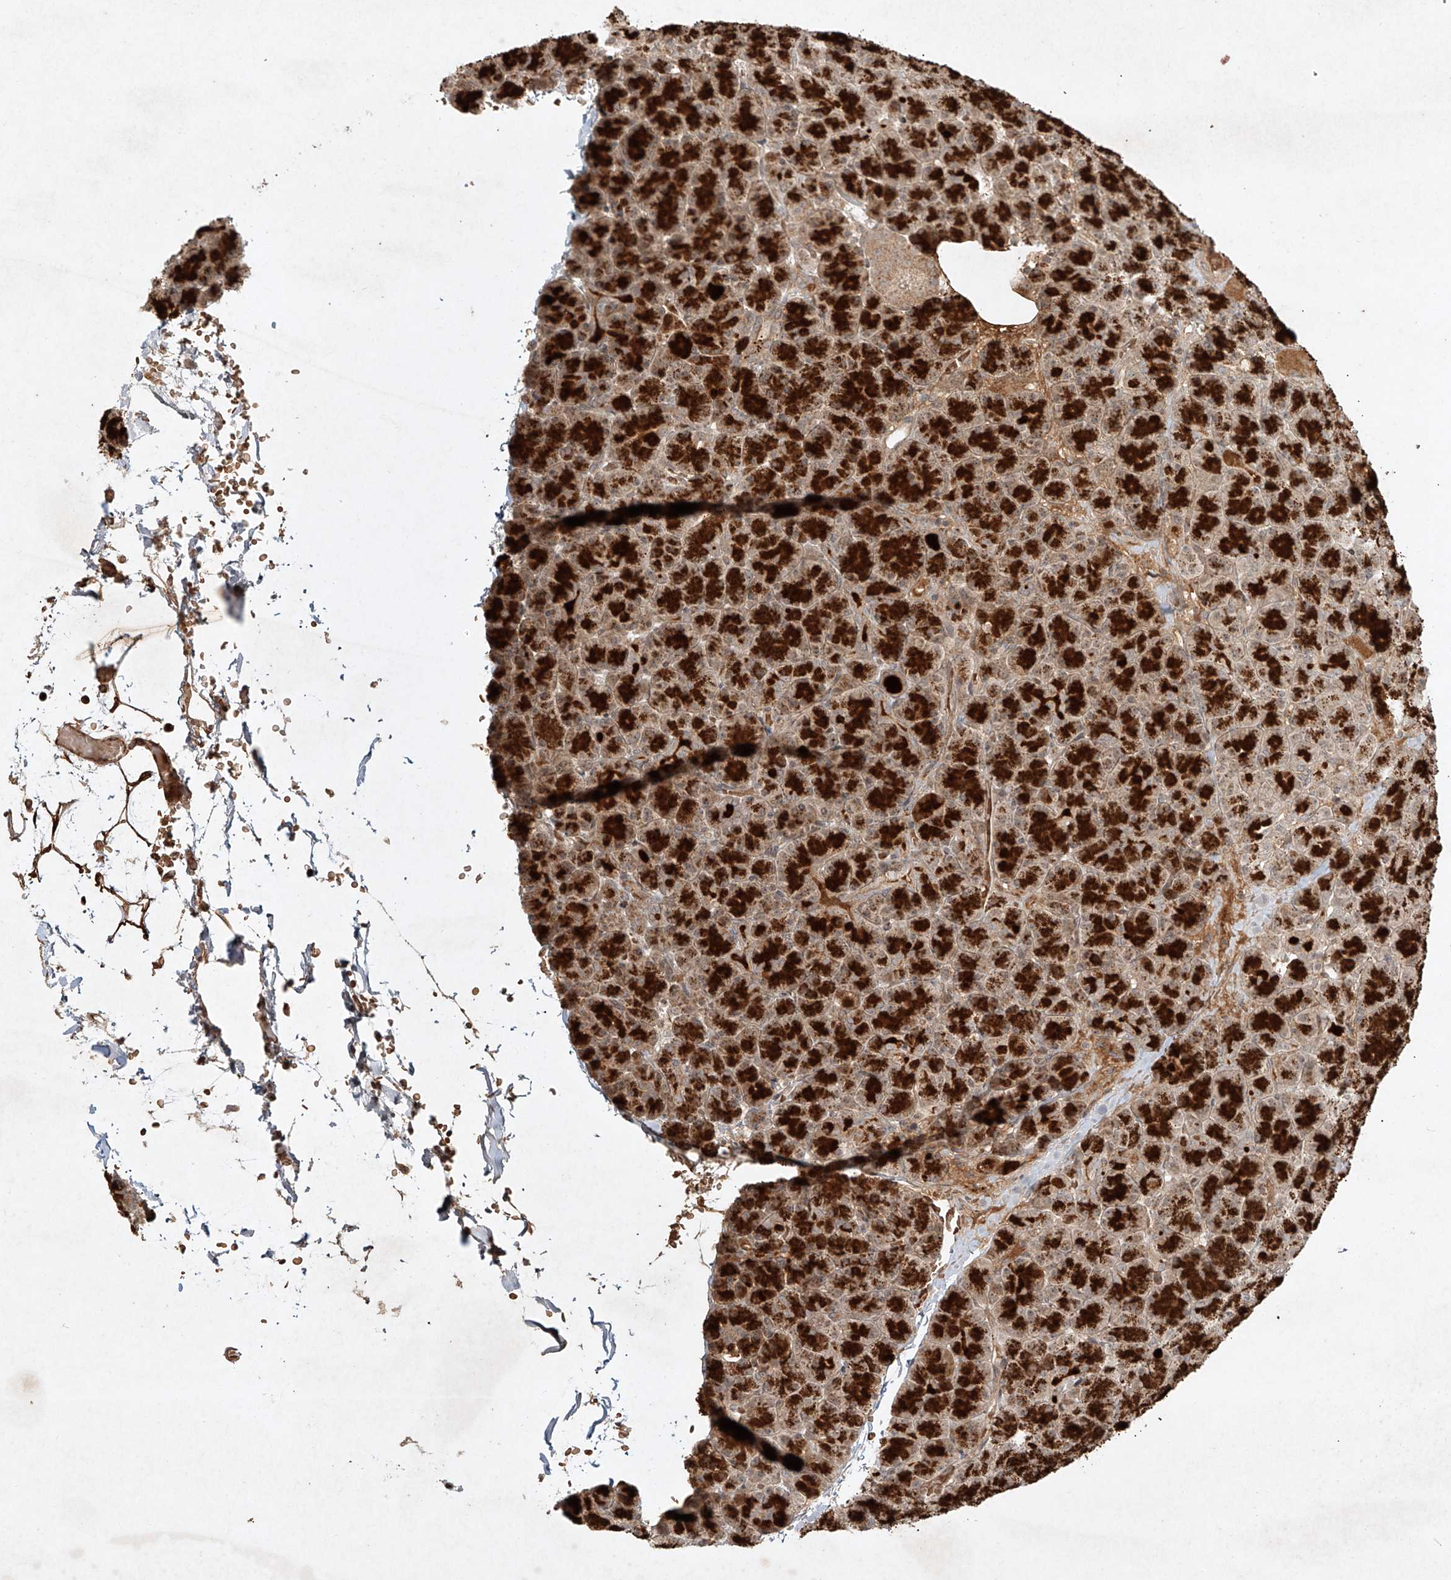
{"staining": {"intensity": "strong", "quantity": ">75%", "location": "cytoplasmic/membranous"}, "tissue": "pancreas", "cell_type": "Exocrine glandular cells", "image_type": "normal", "snomed": [{"axis": "morphology", "description": "Normal tissue, NOS"}, {"axis": "topography", "description": "Pancreas"}], "caption": "Approximately >75% of exocrine glandular cells in unremarkable human pancreas exhibit strong cytoplasmic/membranous protein expression as visualized by brown immunohistochemical staining.", "gene": "CYYR1", "patient": {"sex": "female", "age": 43}}